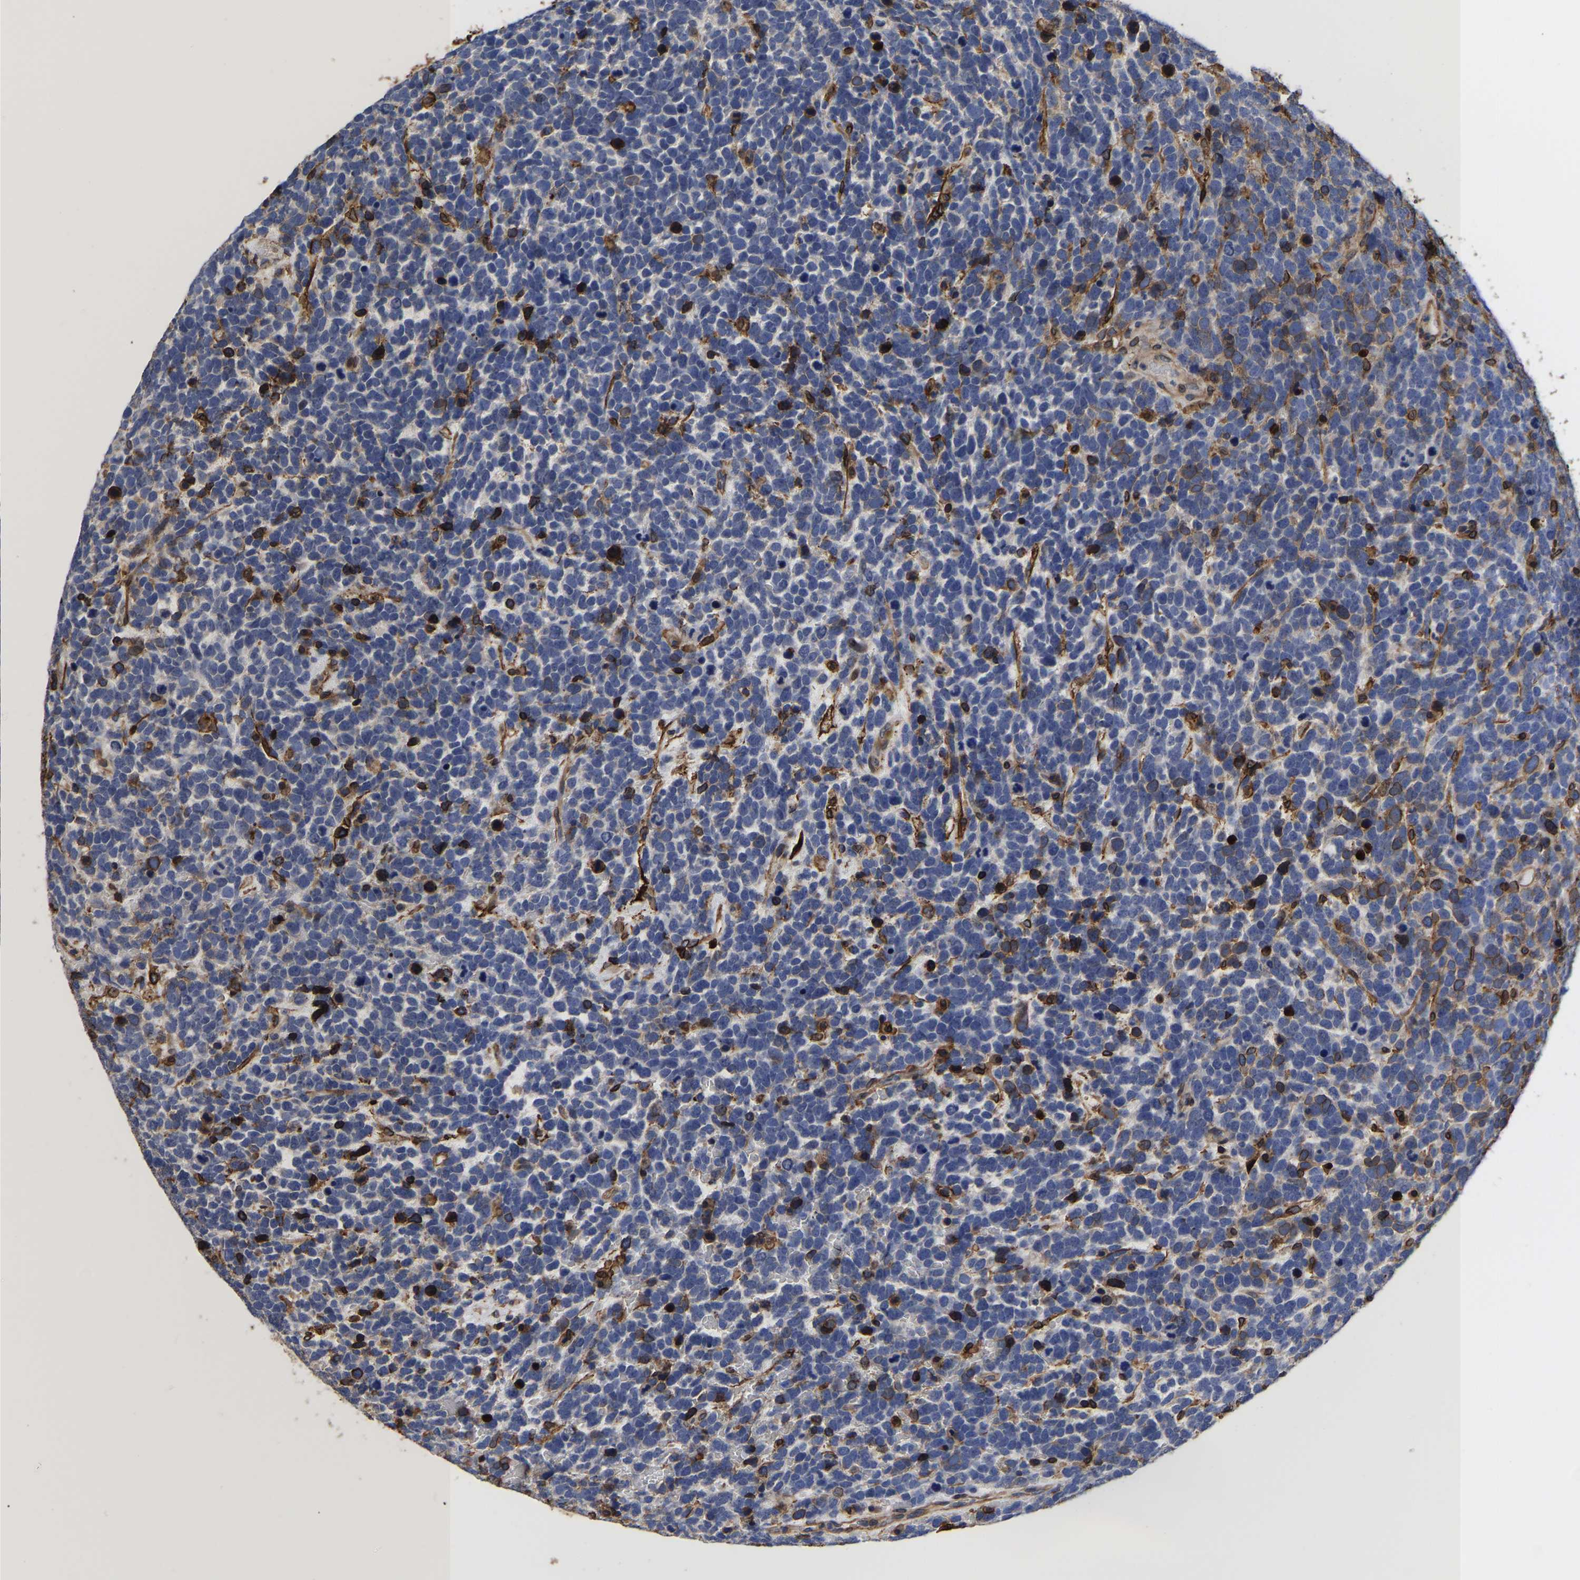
{"staining": {"intensity": "negative", "quantity": "none", "location": "none"}, "tissue": "urothelial cancer", "cell_type": "Tumor cells", "image_type": "cancer", "snomed": [{"axis": "morphology", "description": "Urothelial carcinoma, High grade"}, {"axis": "topography", "description": "Urinary bladder"}], "caption": "Protein analysis of urothelial carcinoma (high-grade) shows no significant positivity in tumor cells.", "gene": "LIF", "patient": {"sex": "female", "age": 82}}